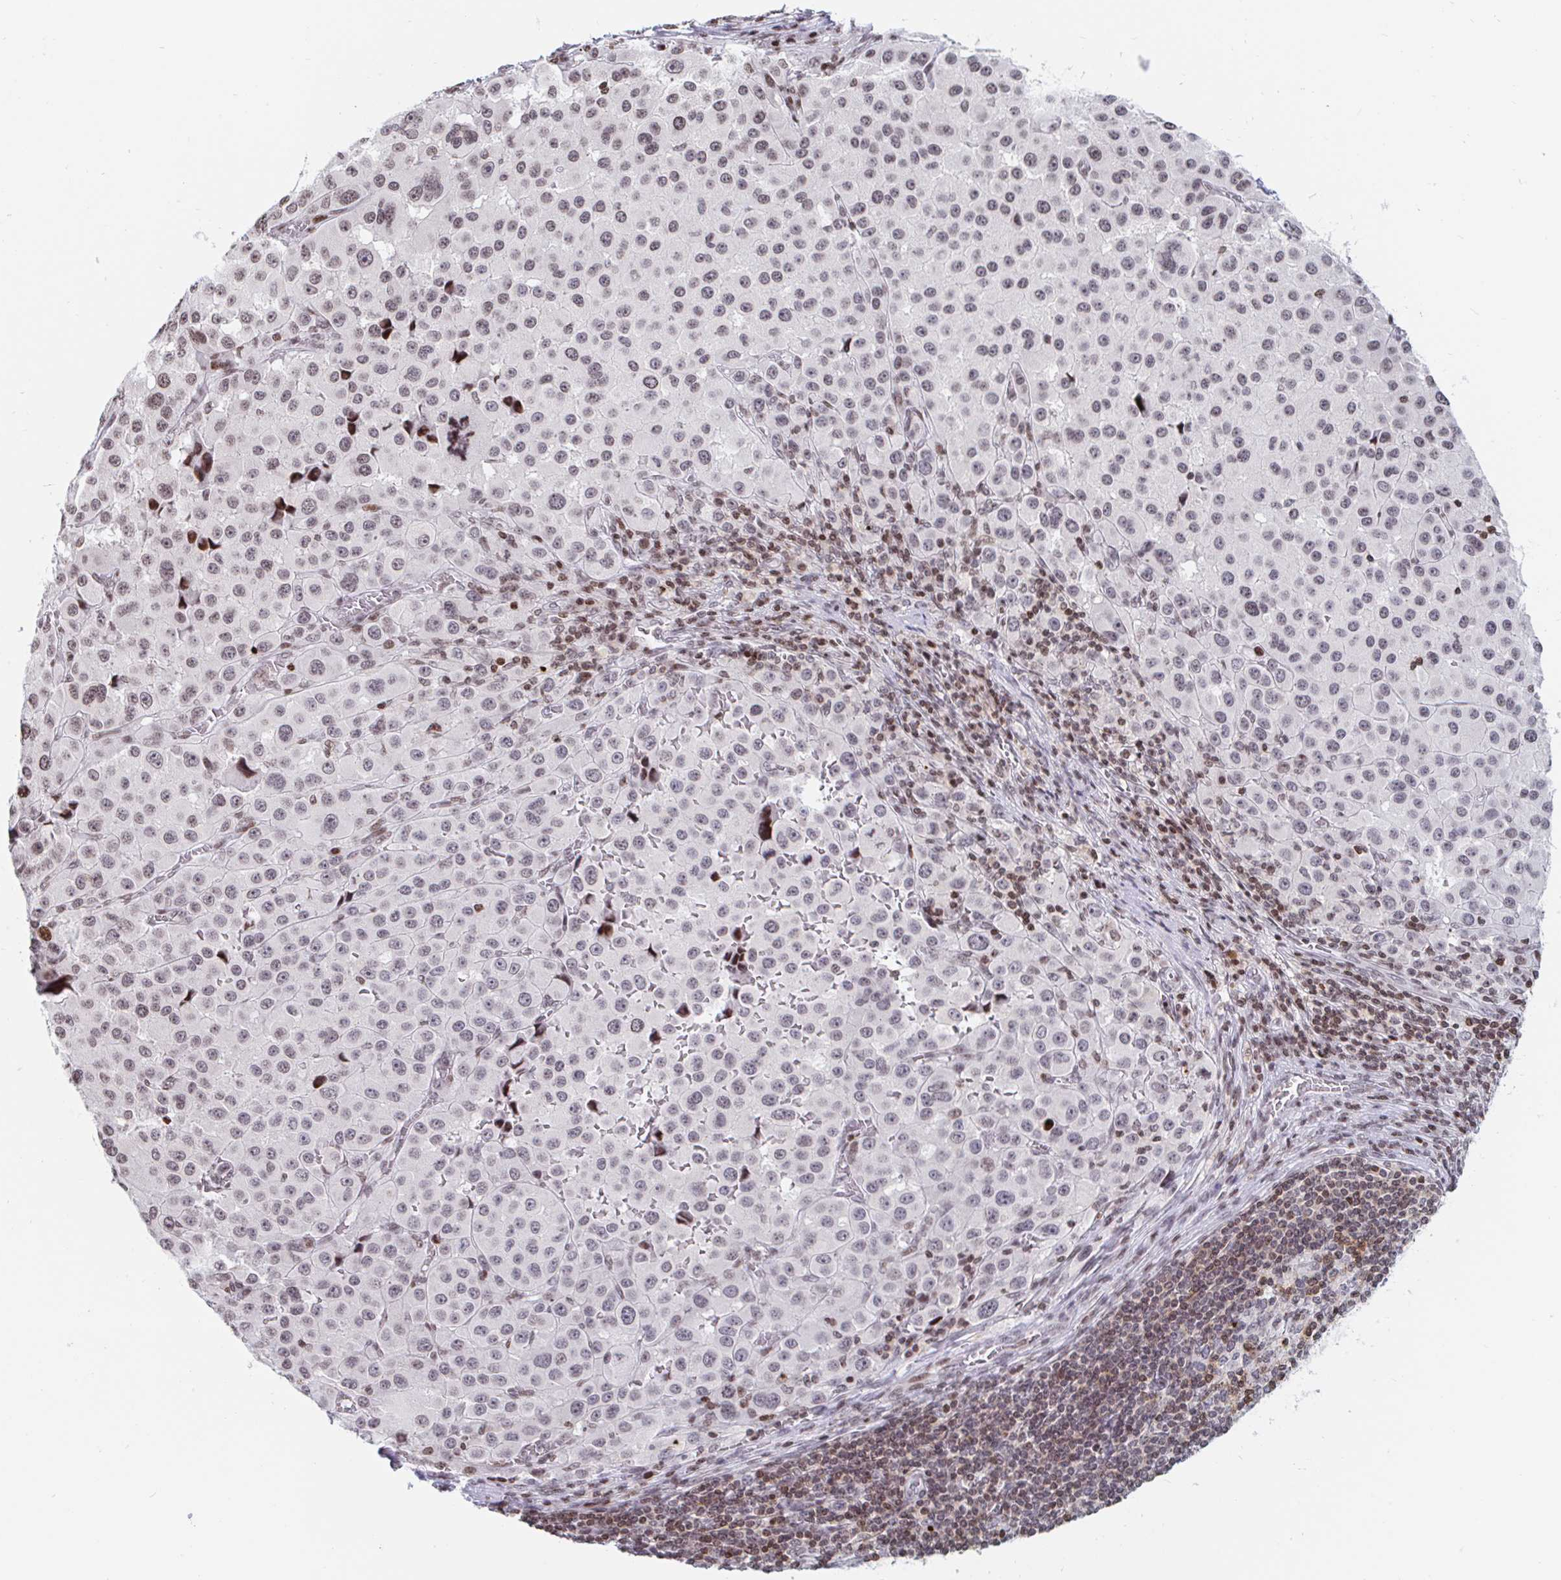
{"staining": {"intensity": "weak", "quantity": ">75%", "location": "nuclear"}, "tissue": "melanoma", "cell_type": "Tumor cells", "image_type": "cancer", "snomed": [{"axis": "morphology", "description": "Malignant melanoma, Metastatic site"}, {"axis": "topography", "description": "Lymph node"}], "caption": "Protein analysis of malignant melanoma (metastatic site) tissue exhibits weak nuclear expression in about >75% of tumor cells.", "gene": "HOXC10", "patient": {"sex": "female", "age": 65}}